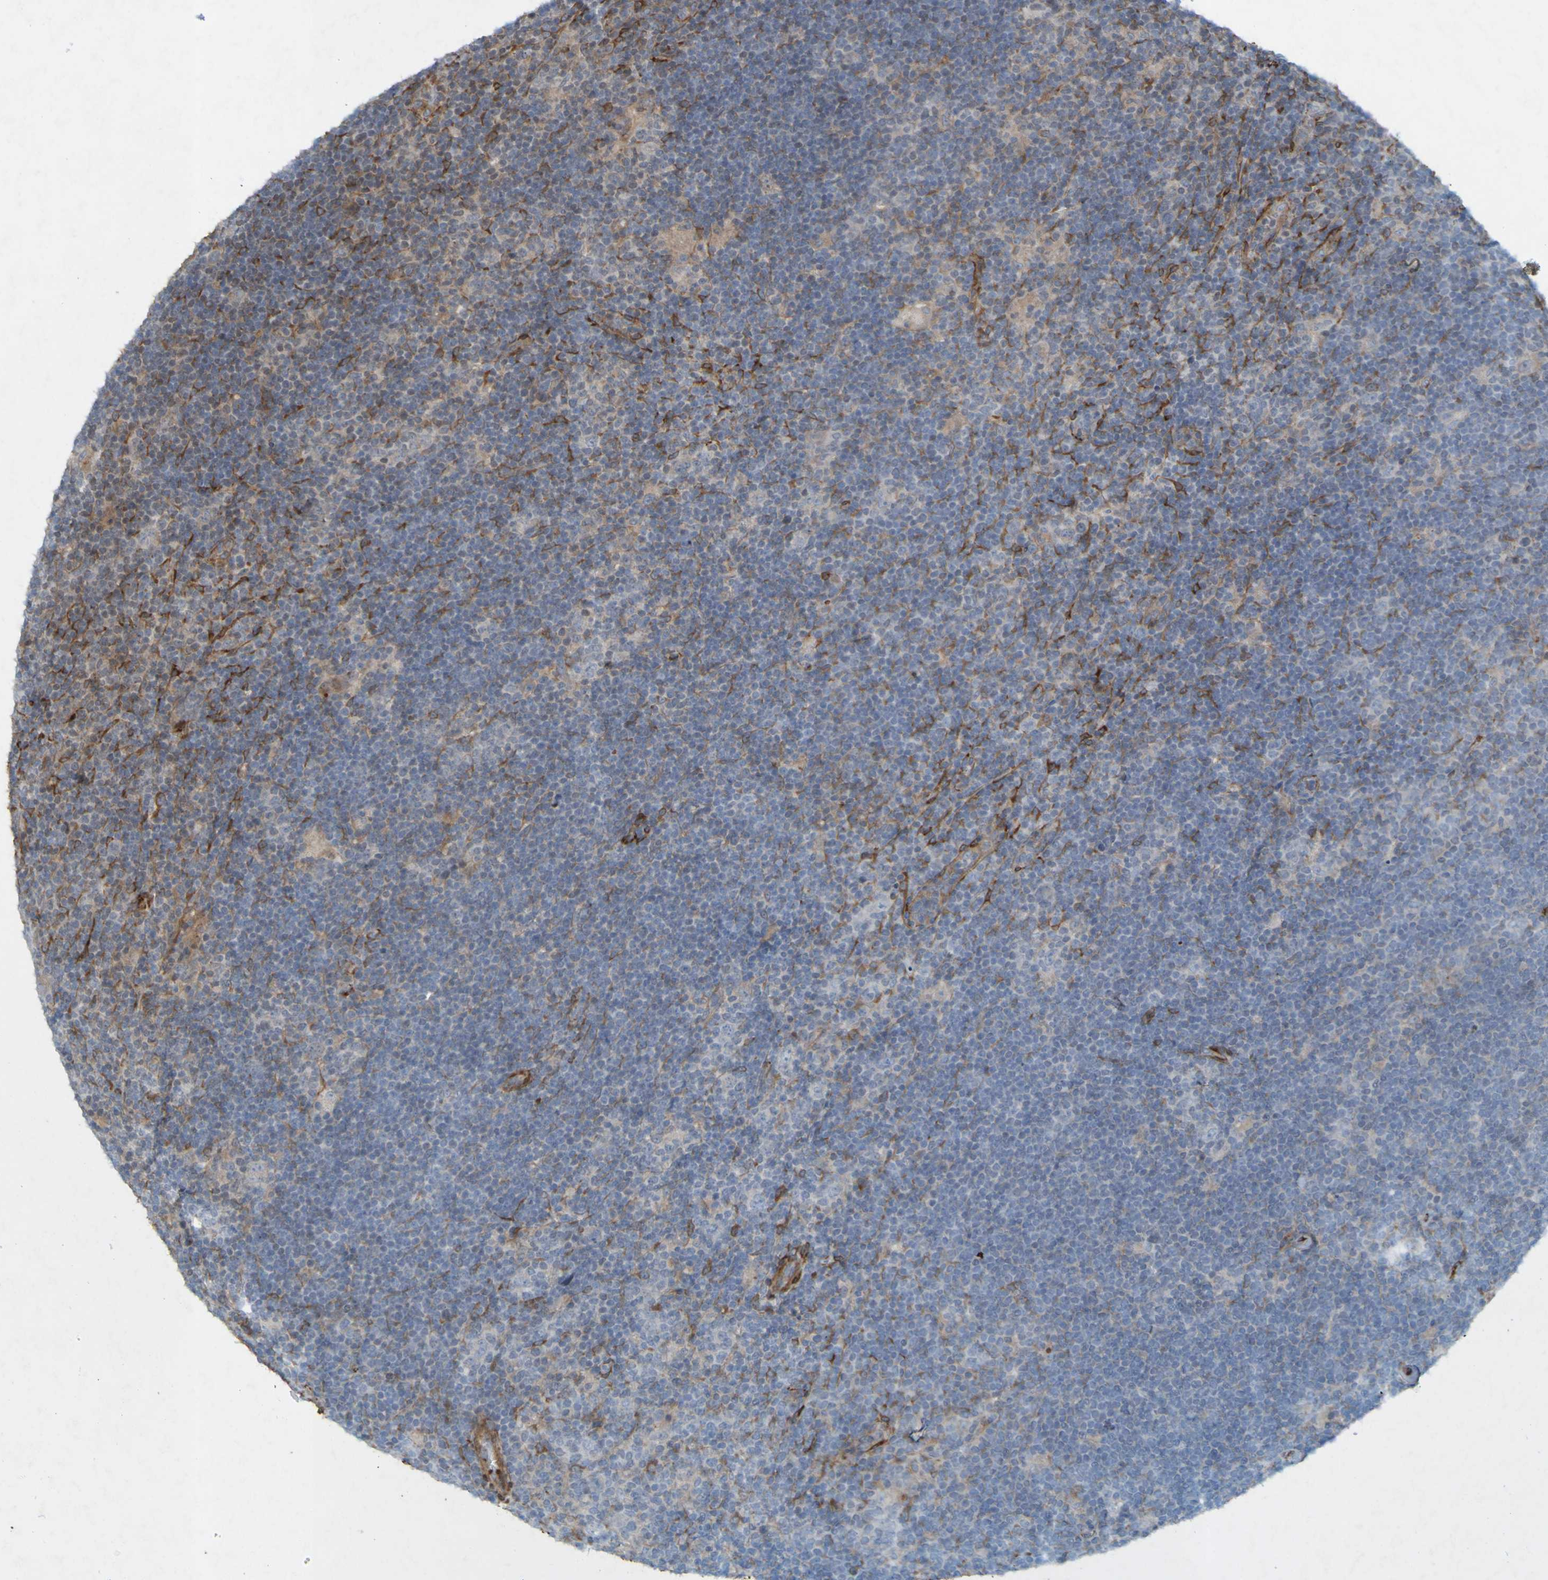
{"staining": {"intensity": "negative", "quantity": "none", "location": "none"}, "tissue": "lymphoma", "cell_type": "Tumor cells", "image_type": "cancer", "snomed": [{"axis": "morphology", "description": "Hodgkin's disease, NOS"}, {"axis": "topography", "description": "Lymph node"}], "caption": "A photomicrograph of Hodgkin's disease stained for a protein demonstrates no brown staining in tumor cells.", "gene": "GUCY1A1", "patient": {"sex": "female", "age": 57}}